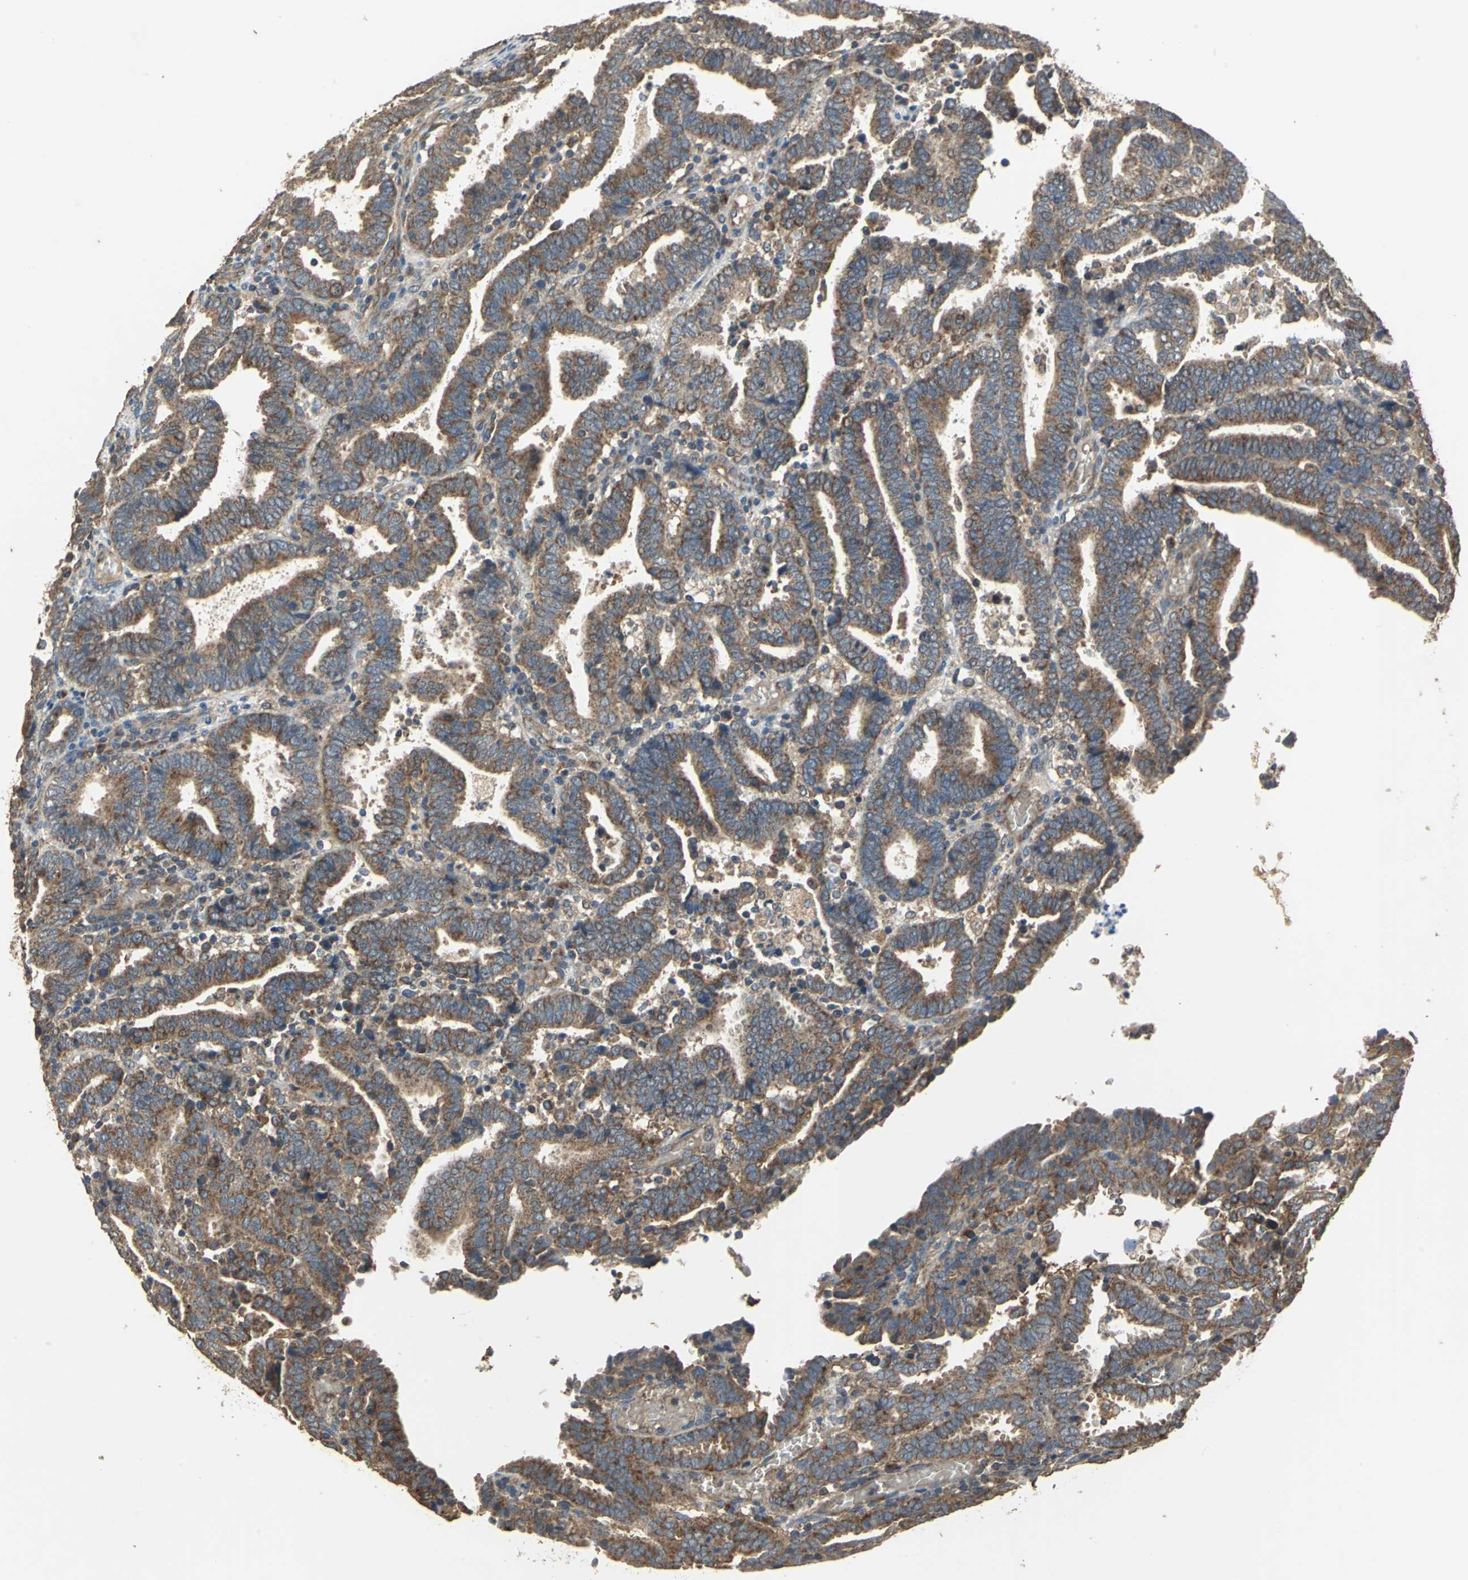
{"staining": {"intensity": "strong", "quantity": ">75%", "location": "cytoplasmic/membranous"}, "tissue": "endometrial cancer", "cell_type": "Tumor cells", "image_type": "cancer", "snomed": [{"axis": "morphology", "description": "Adenocarcinoma, NOS"}, {"axis": "topography", "description": "Uterus"}], "caption": "Human endometrial cancer (adenocarcinoma) stained with a brown dye demonstrates strong cytoplasmic/membranous positive staining in about >75% of tumor cells.", "gene": "POLRMT", "patient": {"sex": "female", "age": 83}}